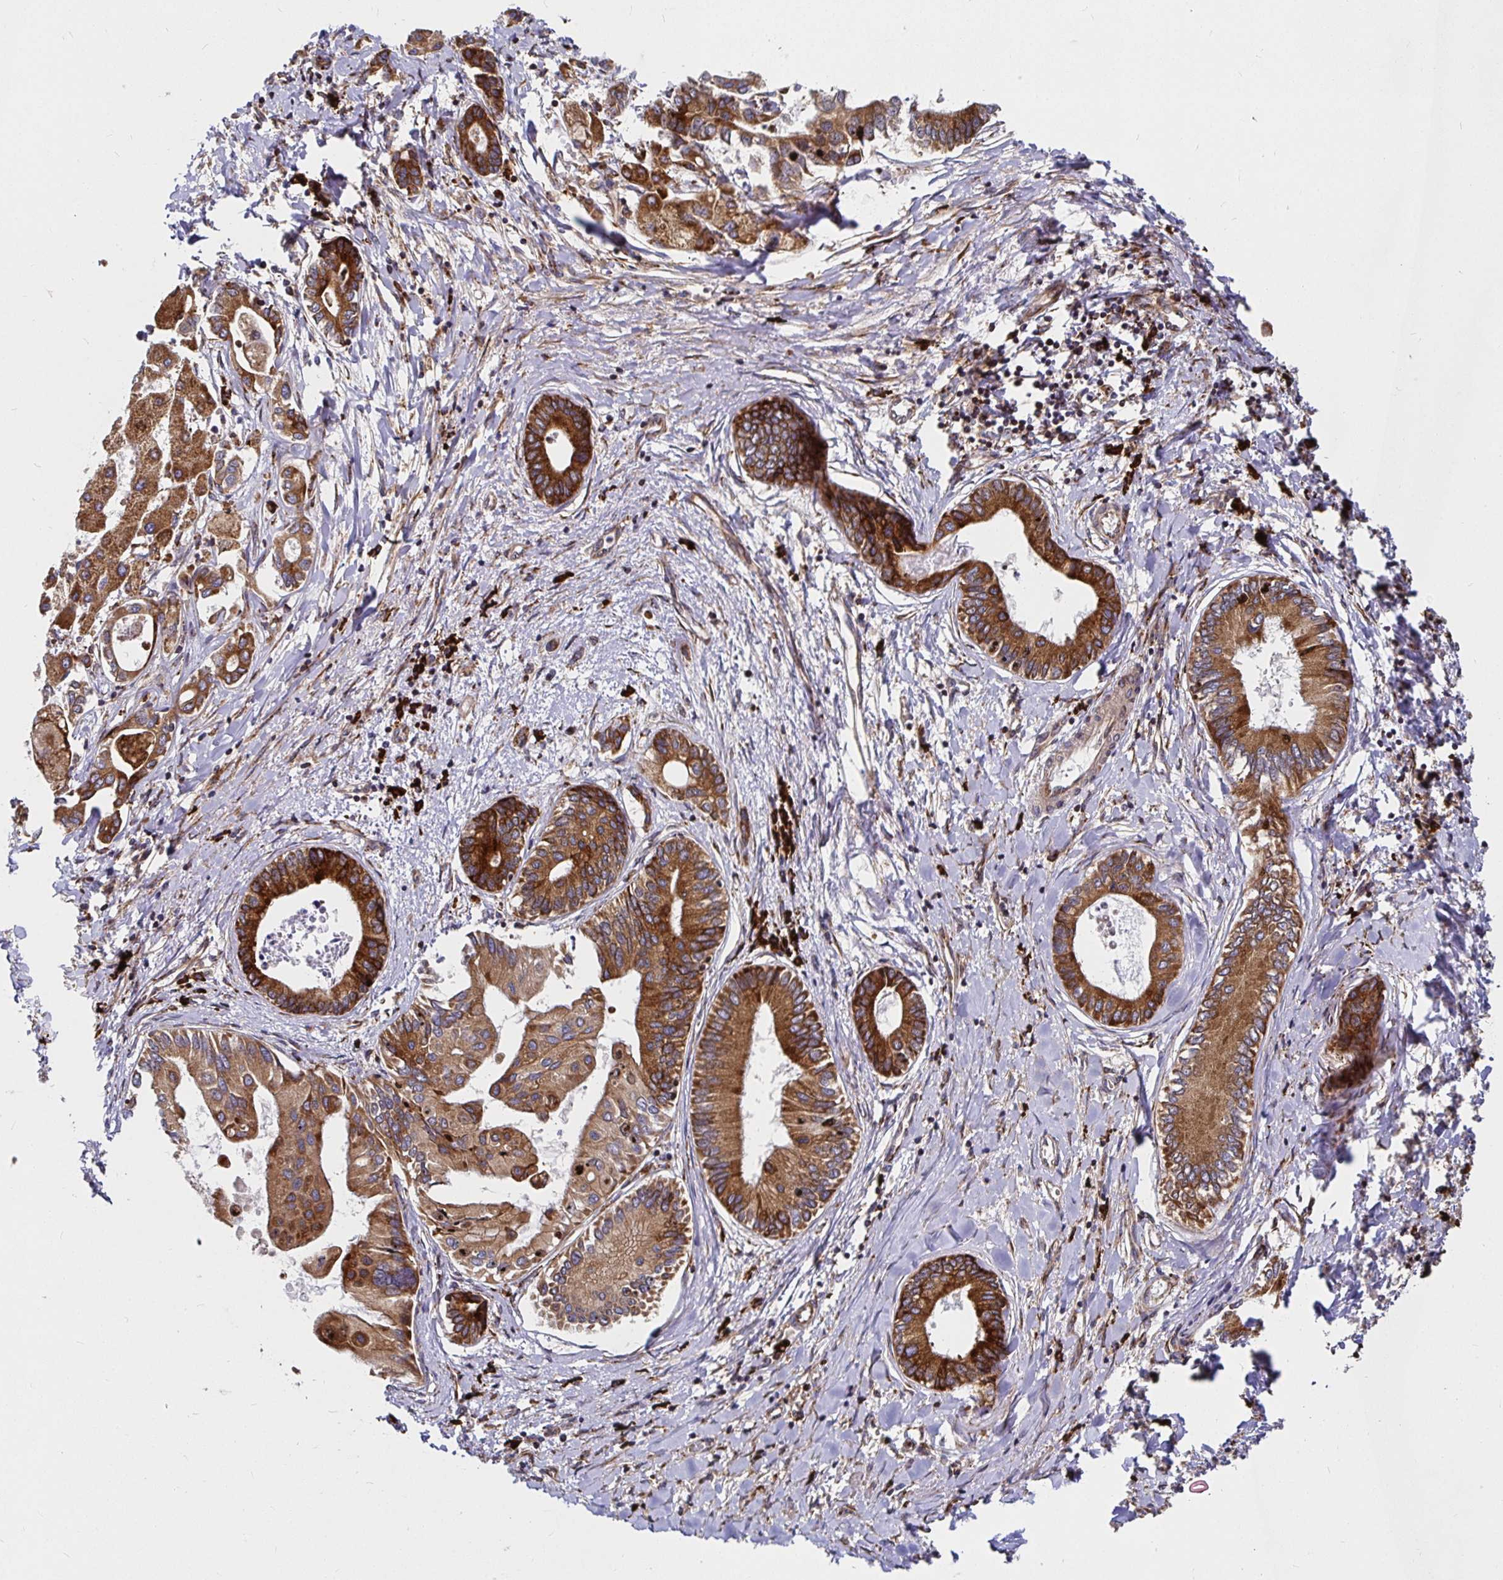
{"staining": {"intensity": "moderate", "quantity": ">75%", "location": "cytoplasmic/membranous"}, "tissue": "liver cancer", "cell_type": "Tumor cells", "image_type": "cancer", "snomed": [{"axis": "morphology", "description": "Cholangiocarcinoma"}, {"axis": "topography", "description": "Liver"}], "caption": "Liver cancer (cholangiocarcinoma) stained with a protein marker demonstrates moderate staining in tumor cells.", "gene": "SMYD3", "patient": {"sex": "male", "age": 66}}